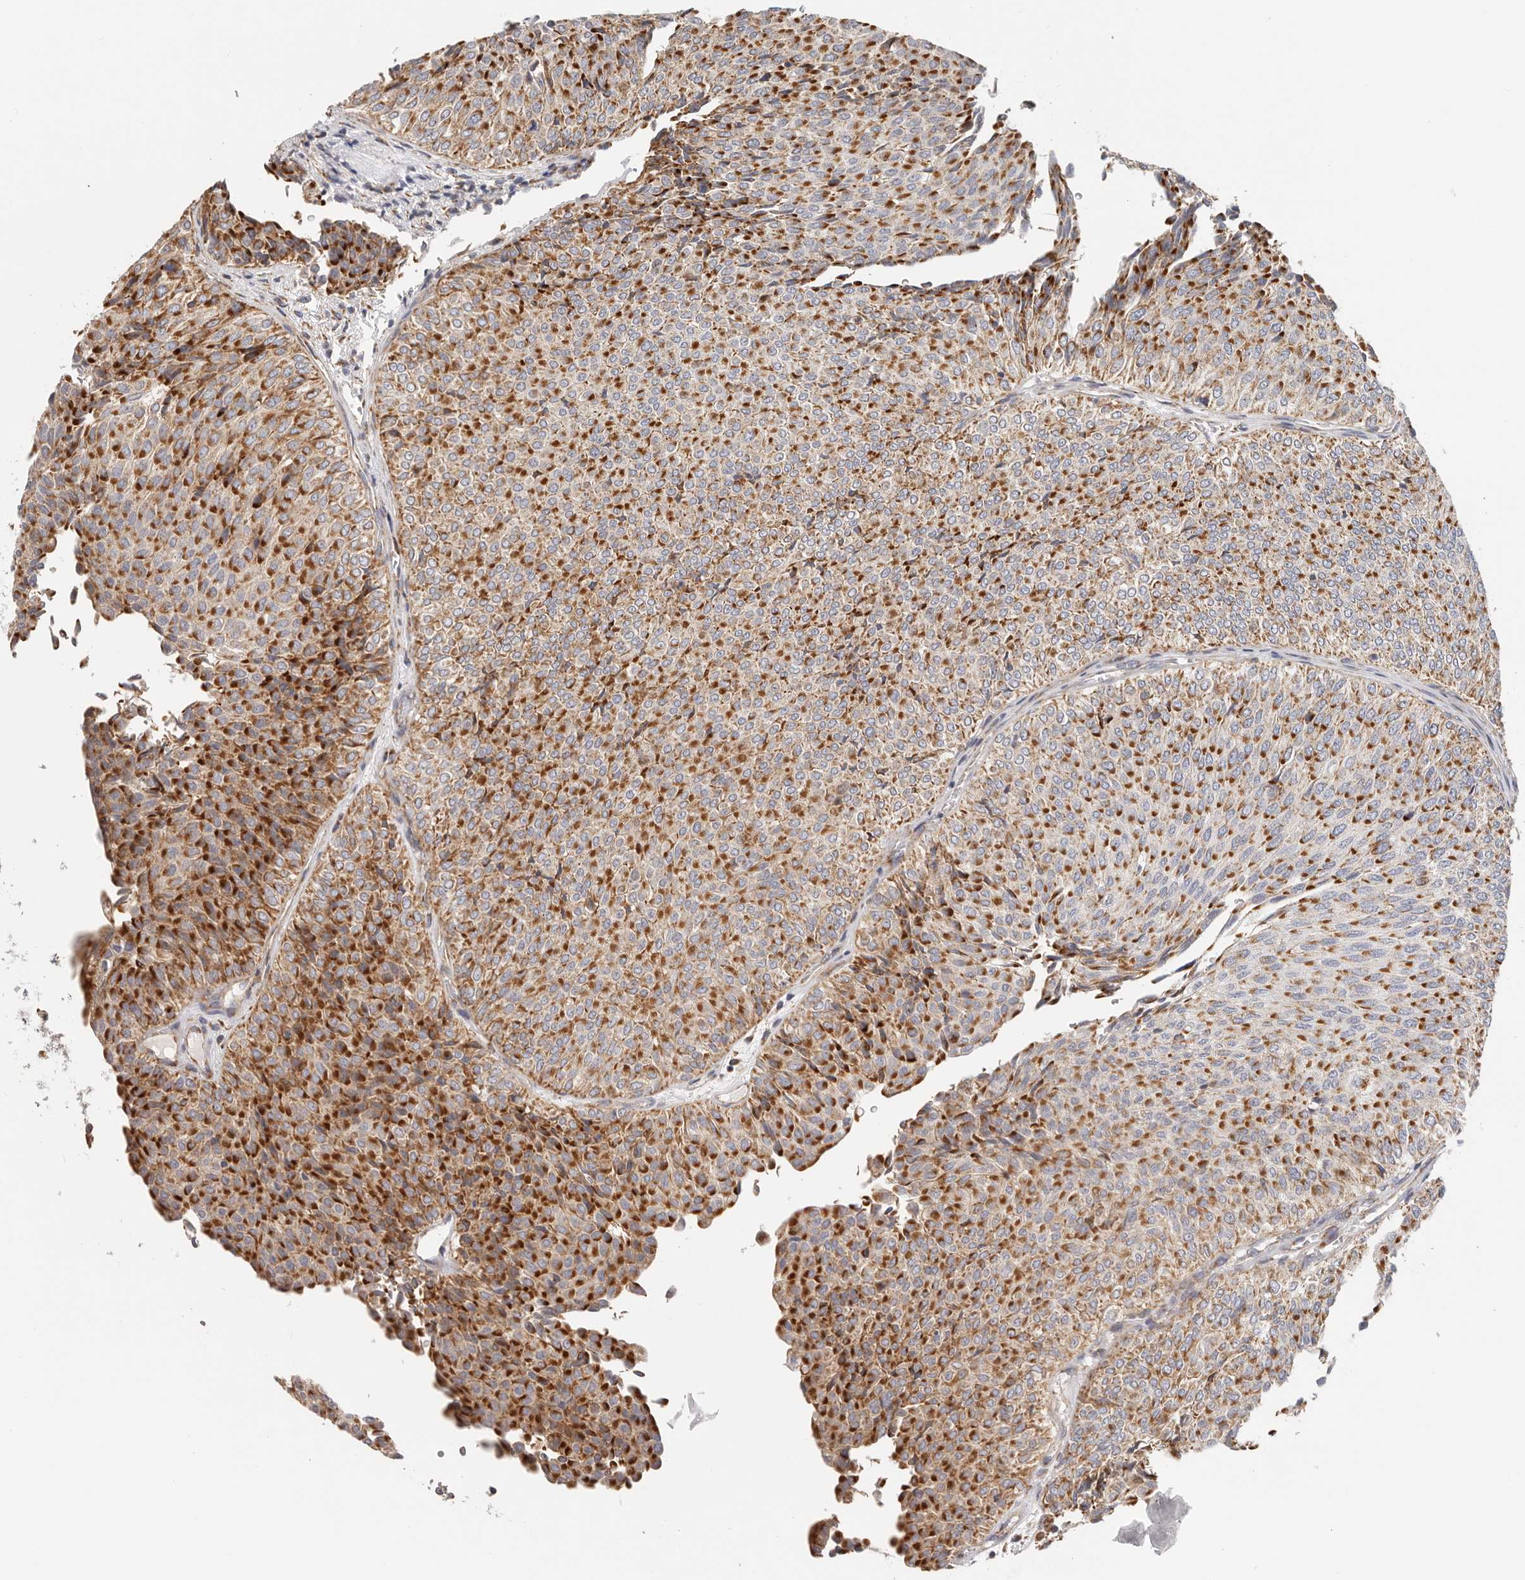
{"staining": {"intensity": "strong", "quantity": "25%-75%", "location": "cytoplasmic/membranous"}, "tissue": "urothelial cancer", "cell_type": "Tumor cells", "image_type": "cancer", "snomed": [{"axis": "morphology", "description": "Urothelial carcinoma, Low grade"}, {"axis": "topography", "description": "Urinary bladder"}], "caption": "Immunohistochemical staining of human urothelial cancer exhibits strong cytoplasmic/membranous protein positivity in about 25%-75% of tumor cells.", "gene": "AFDN", "patient": {"sex": "male", "age": 78}}